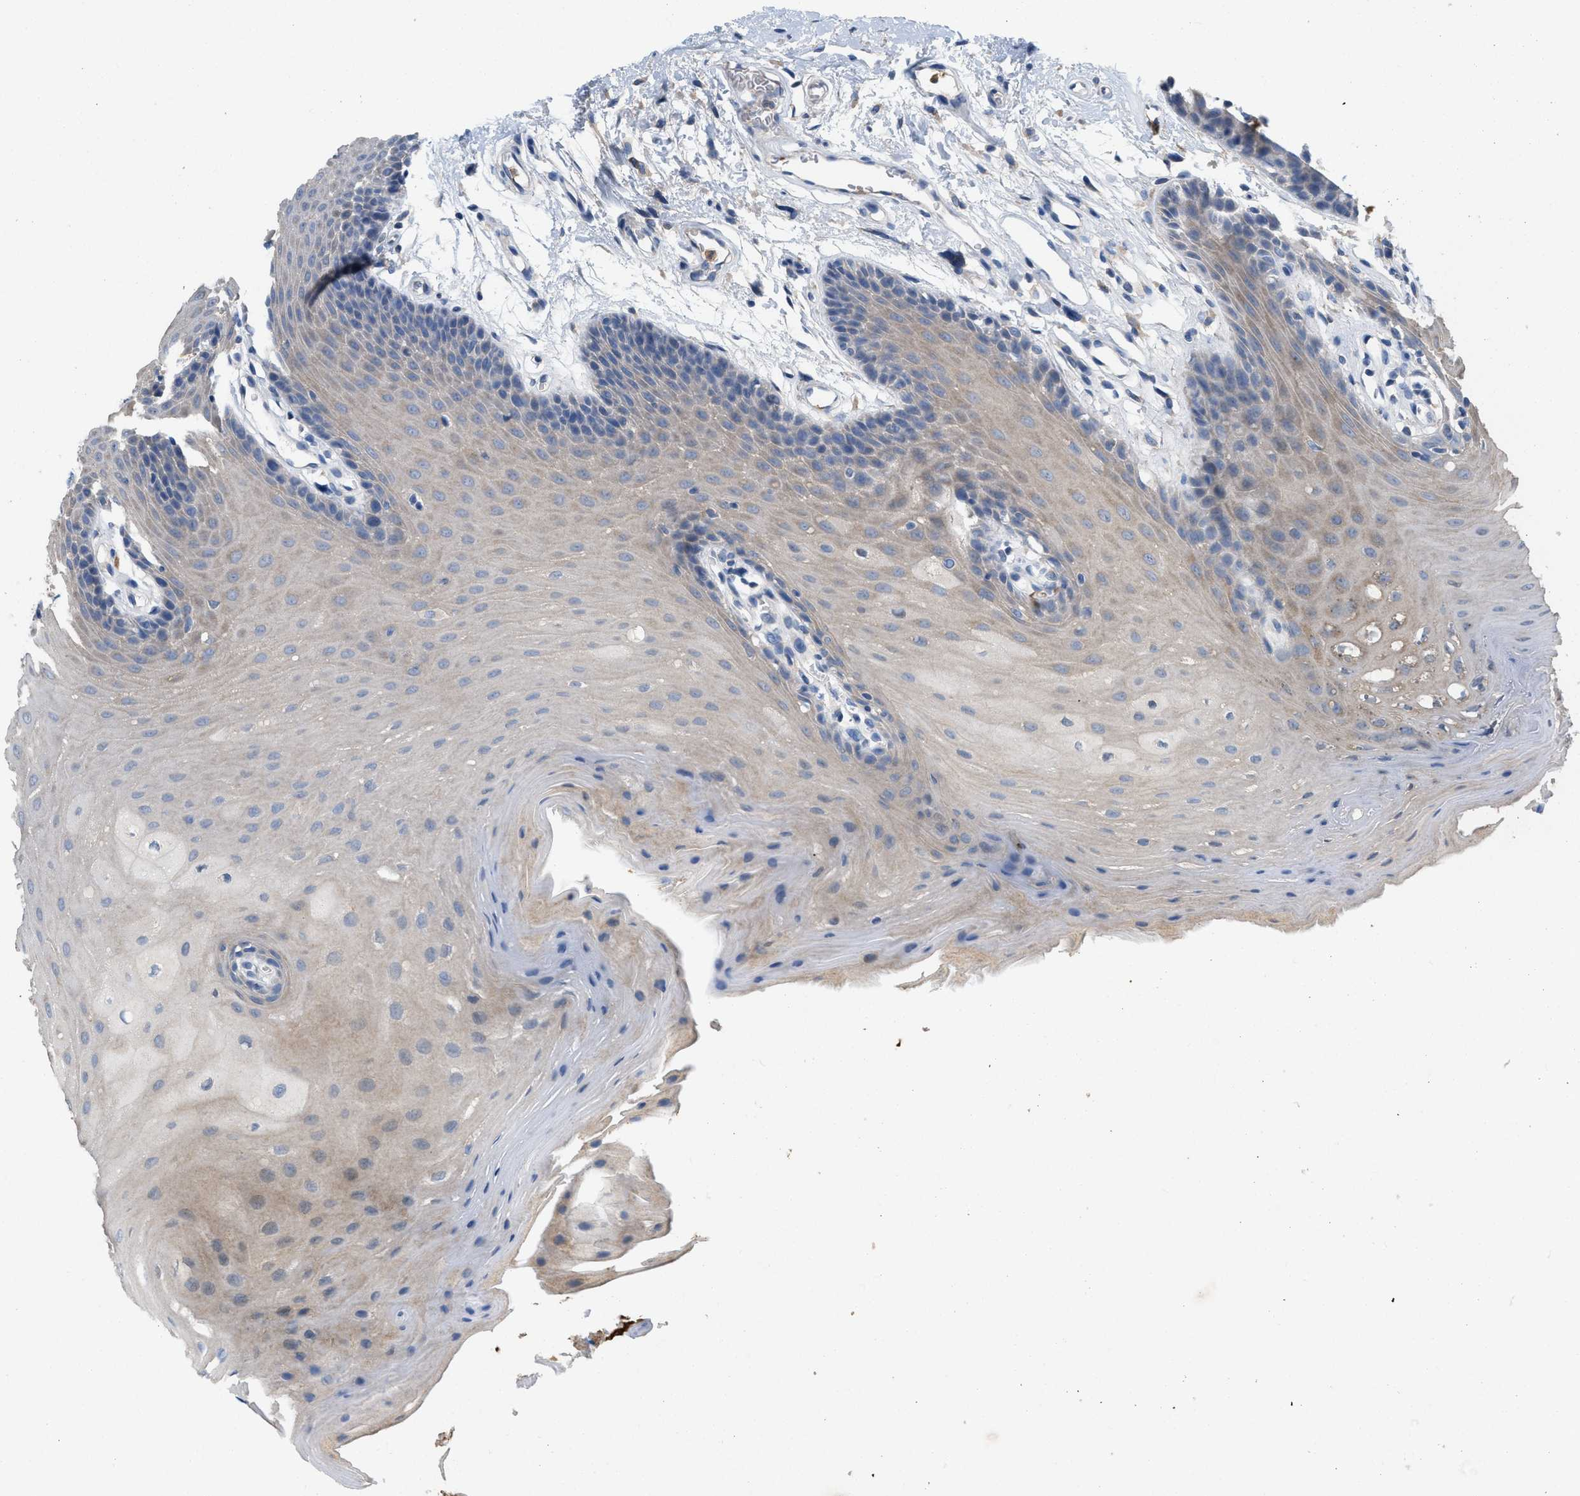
{"staining": {"intensity": "weak", "quantity": "25%-75%", "location": "cytoplasmic/membranous"}, "tissue": "oral mucosa", "cell_type": "Squamous epithelial cells", "image_type": "normal", "snomed": [{"axis": "morphology", "description": "Normal tissue, NOS"}, {"axis": "morphology", "description": "Squamous cell carcinoma, NOS"}, {"axis": "topography", "description": "Oral tissue"}, {"axis": "topography", "description": "Head-Neck"}], "caption": "This is an image of immunohistochemistry staining of unremarkable oral mucosa, which shows weak expression in the cytoplasmic/membranous of squamous epithelial cells.", "gene": "PLPPR5", "patient": {"sex": "male", "age": 71}}